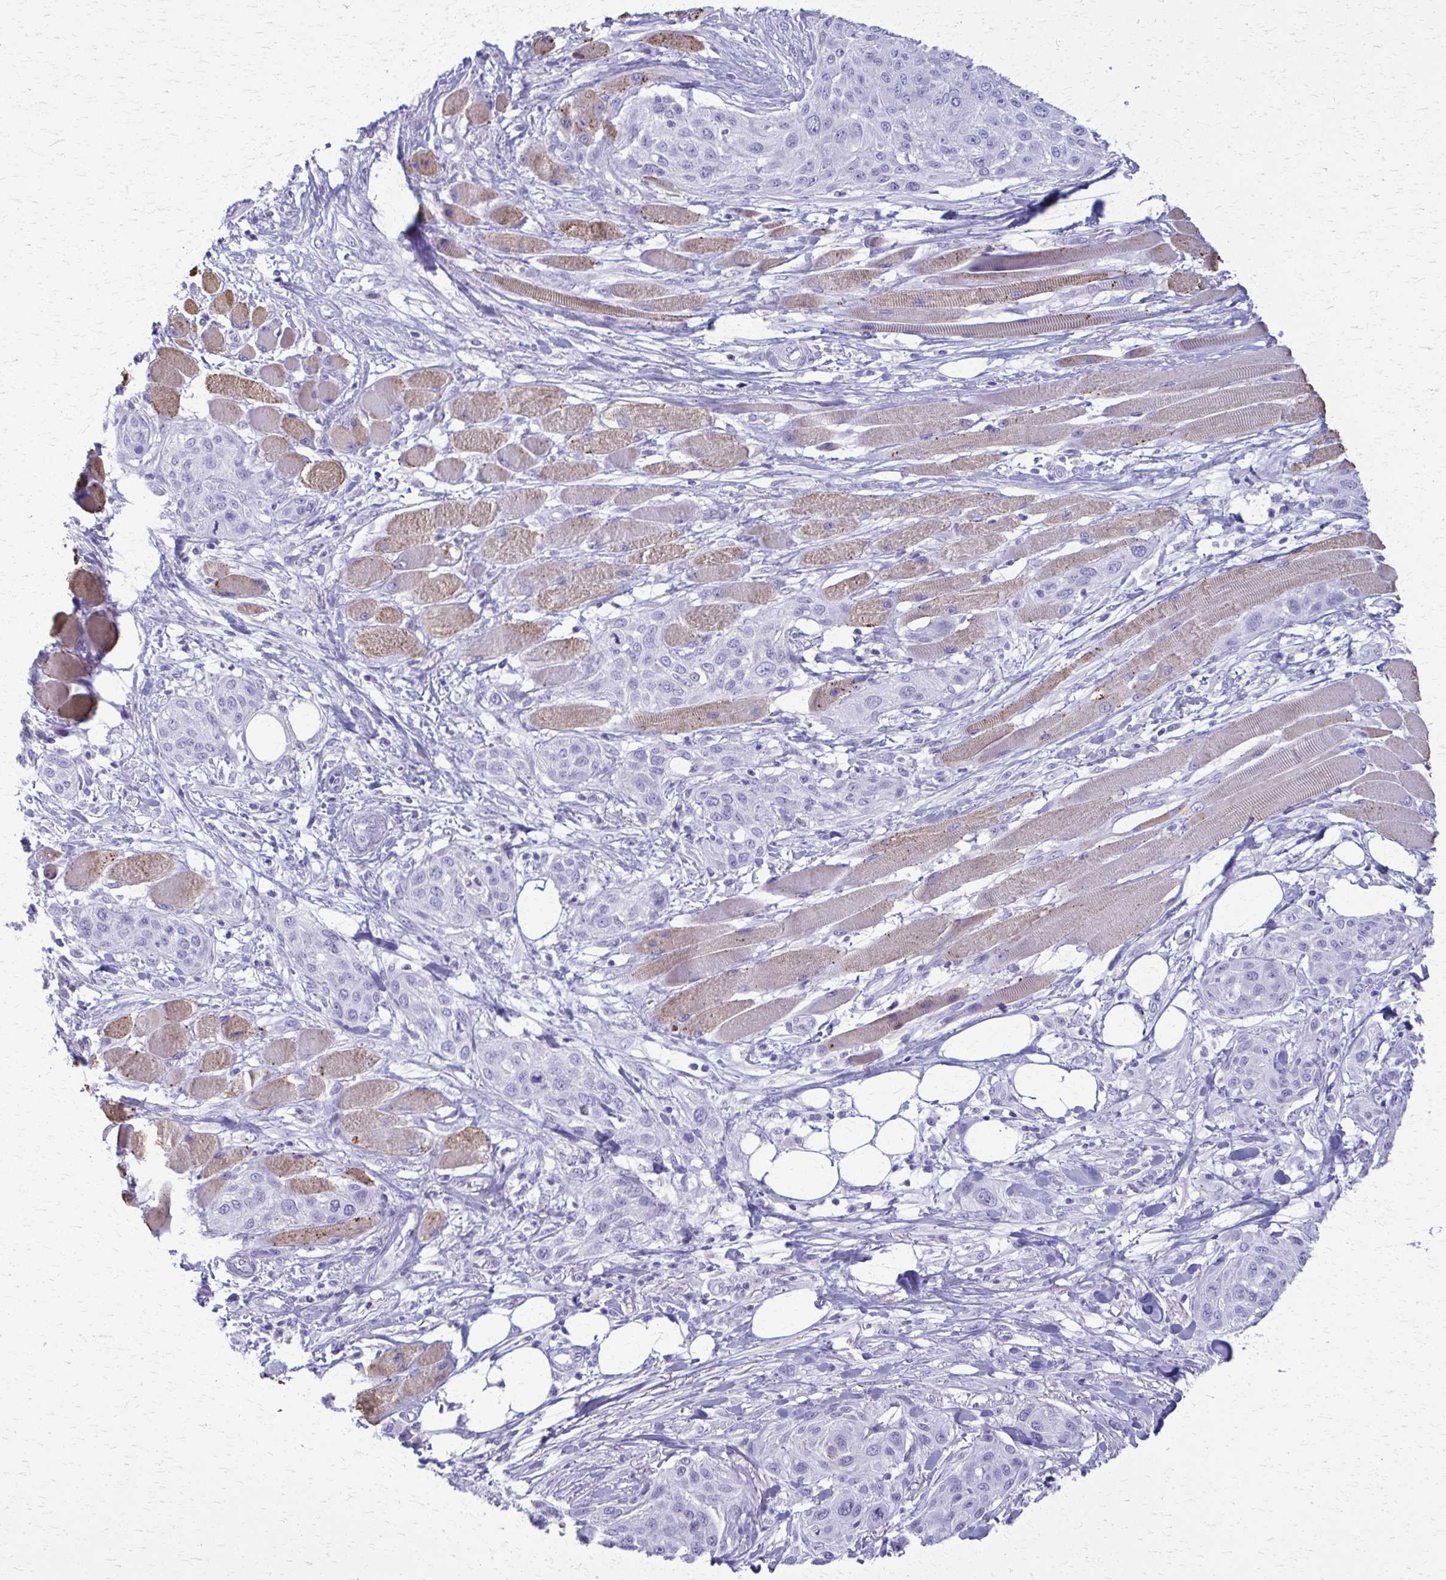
{"staining": {"intensity": "negative", "quantity": "none", "location": "none"}, "tissue": "skin cancer", "cell_type": "Tumor cells", "image_type": "cancer", "snomed": [{"axis": "morphology", "description": "Squamous cell carcinoma, NOS"}, {"axis": "topography", "description": "Skin"}], "caption": "Human skin cancer stained for a protein using IHC displays no staining in tumor cells.", "gene": "ACSM2B", "patient": {"sex": "female", "age": 87}}